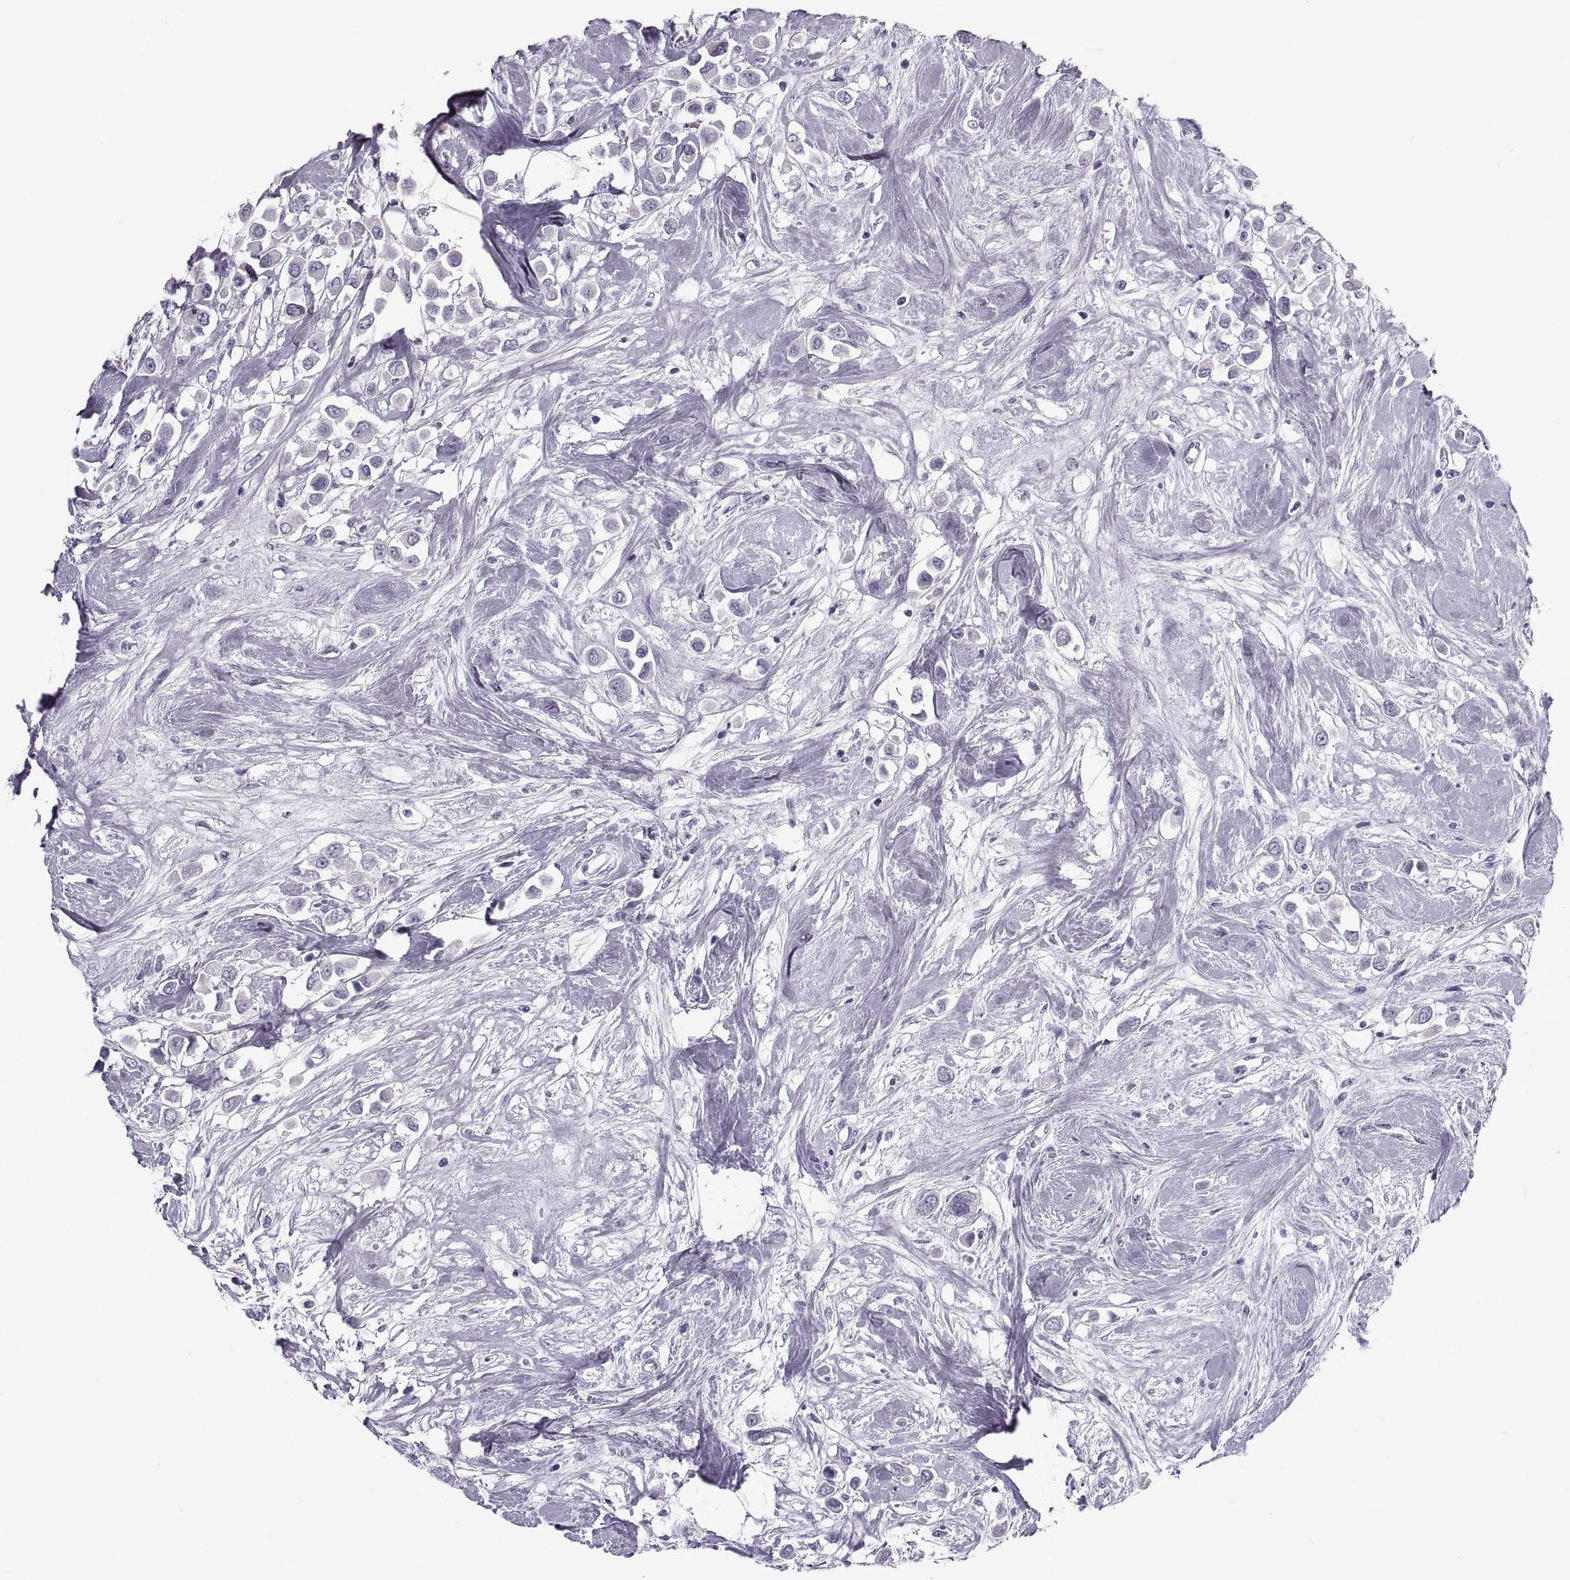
{"staining": {"intensity": "negative", "quantity": "none", "location": "none"}, "tissue": "breast cancer", "cell_type": "Tumor cells", "image_type": "cancer", "snomed": [{"axis": "morphology", "description": "Duct carcinoma"}, {"axis": "topography", "description": "Breast"}], "caption": "Tumor cells are negative for protein expression in human breast invasive ductal carcinoma. Brightfield microscopy of immunohistochemistry stained with DAB (3,3'-diaminobenzidine) (brown) and hematoxylin (blue), captured at high magnification.", "gene": "RLBP1", "patient": {"sex": "female", "age": 61}}